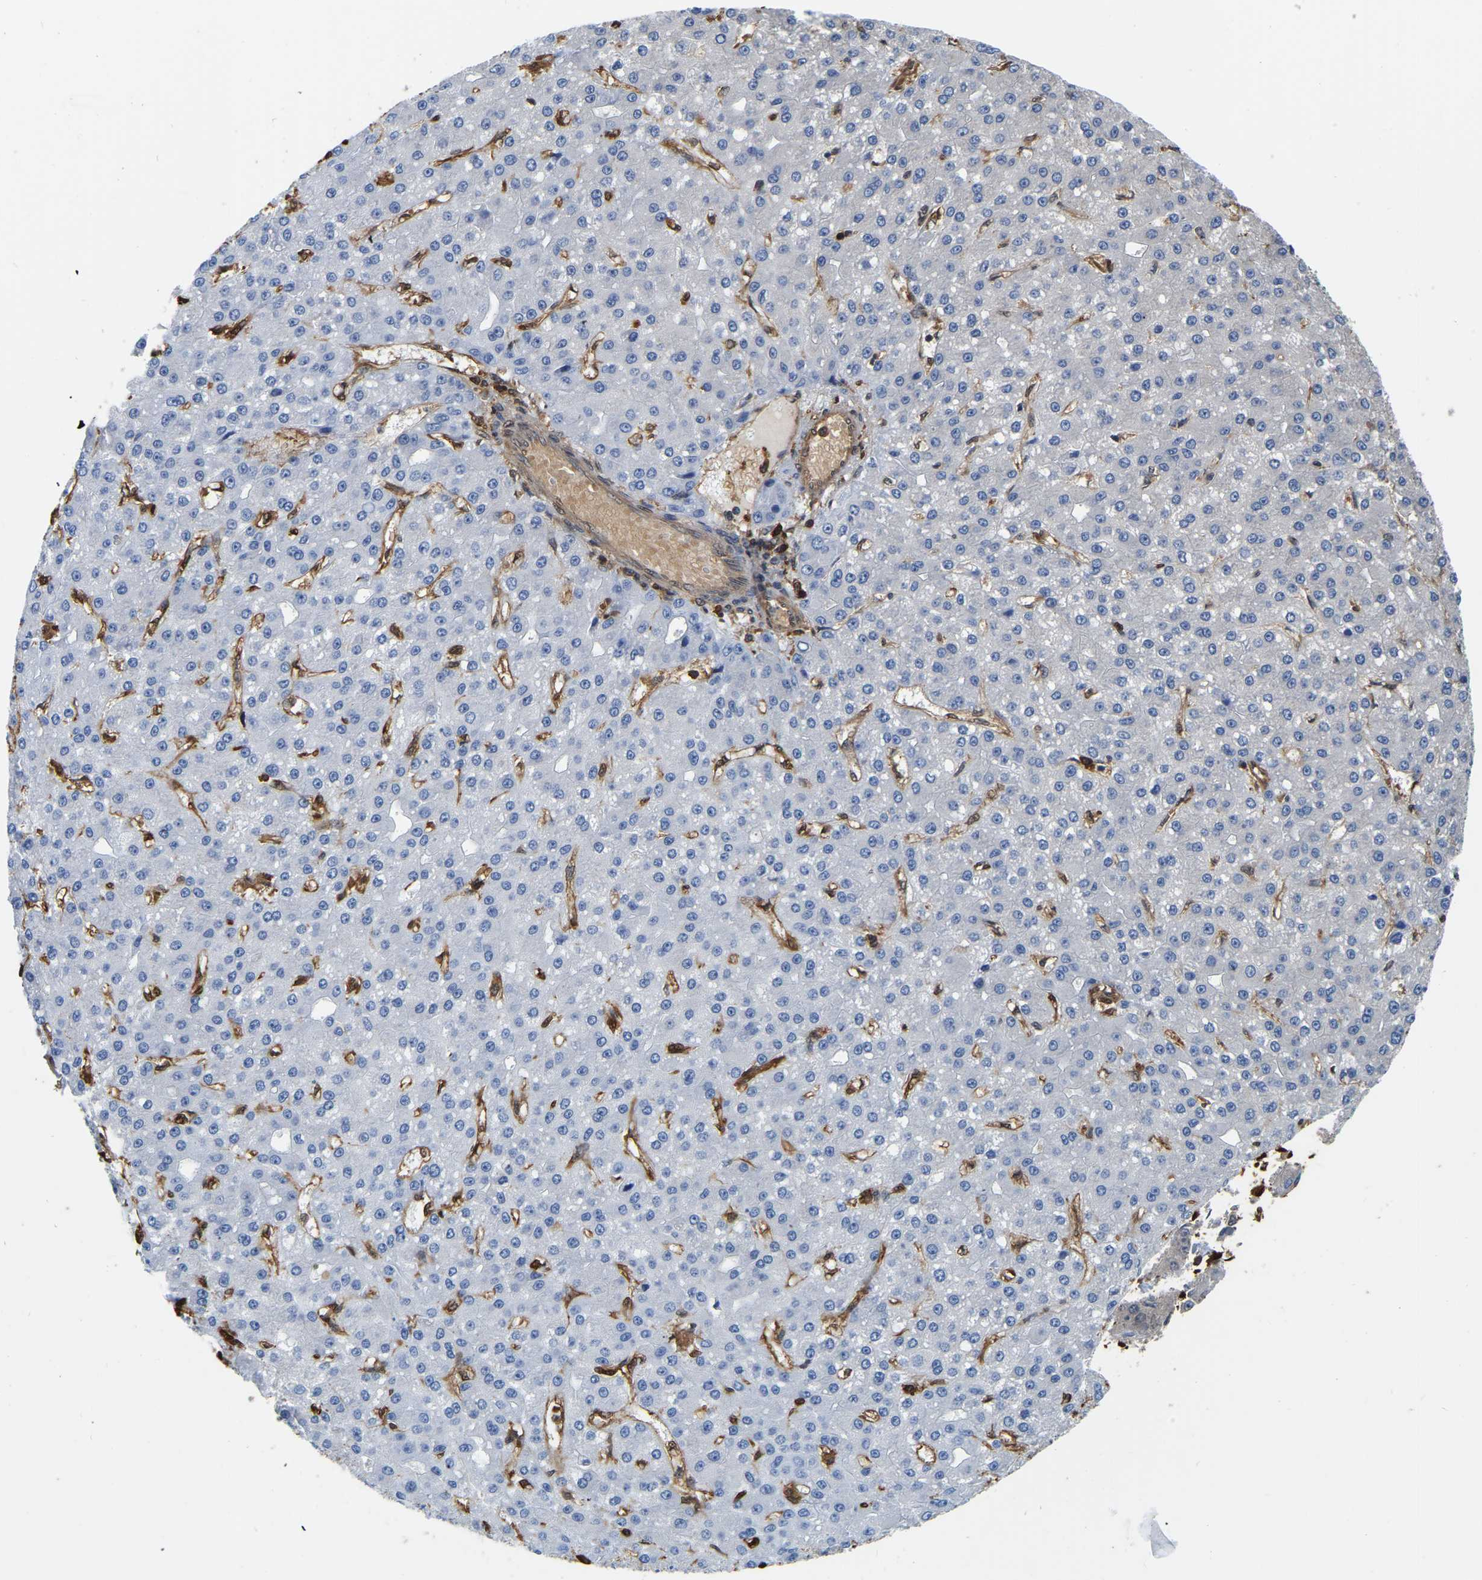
{"staining": {"intensity": "negative", "quantity": "none", "location": "none"}, "tissue": "liver cancer", "cell_type": "Tumor cells", "image_type": "cancer", "snomed": [{"axis": "morphology", "description": "Carcinoma, Hepatocellular, NOS"}, {"axis": "topography", "description": "Liver"}], "caption": "DAB immunohistochemical staining of human liver cancer demonstrates no significant staining in tumor cells.", "gene": "LDHB", "patient": {"sex": "male", "age": 67}}